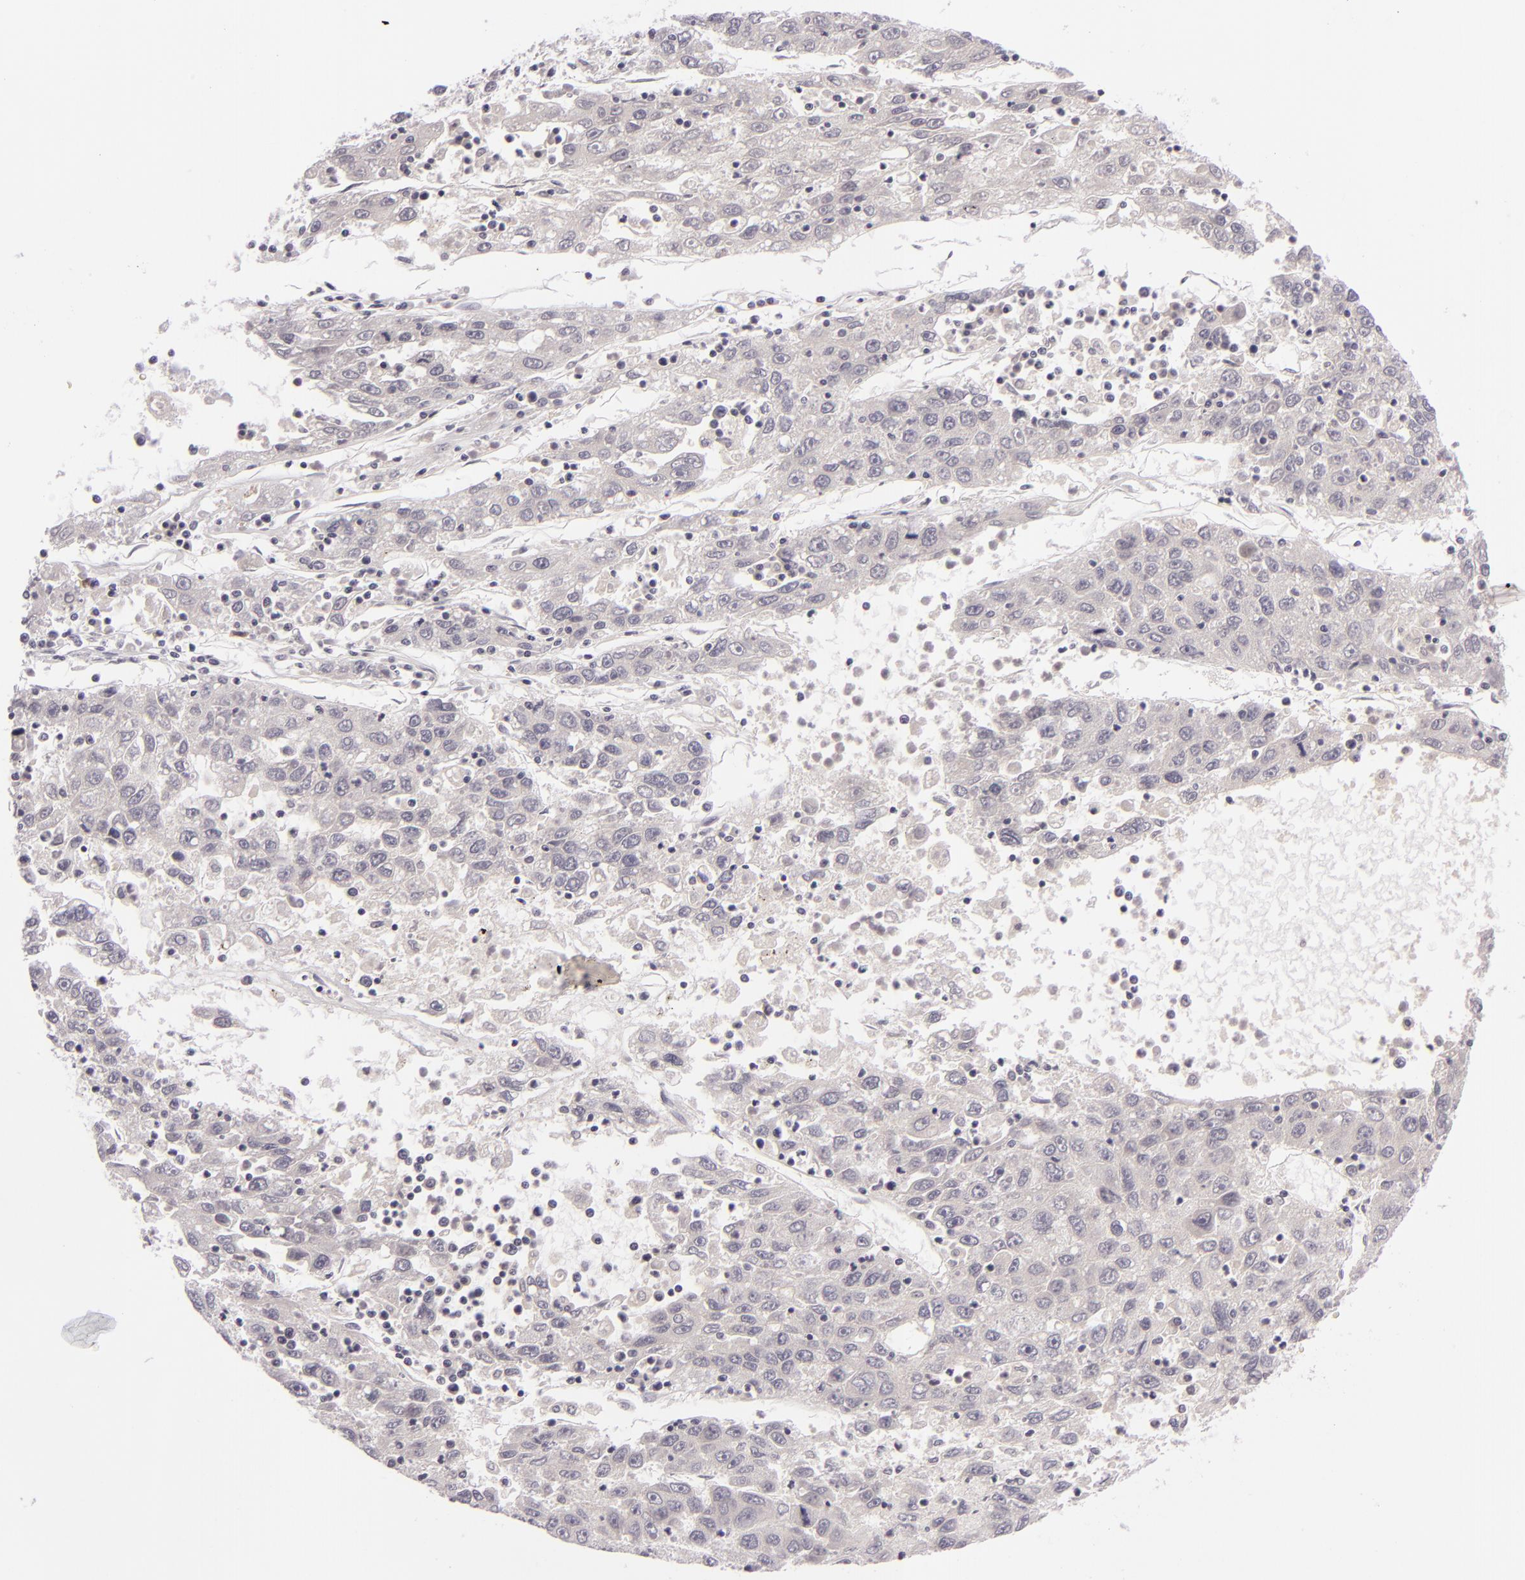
{"staining": {"intensity": "weak", "quantity": ">75%", "location": "cytoplasmic/membranous"}, "tissue": "liver cancer", "cell_type": "Tumor cells", "image_type": "cancer", "snomed": [{"axis": "morphology", "description": "Carcinoma, Hepatocellular, NOS"}, {"axis": "topography", "description": "Liver"}], "caption": "Liver hepatocellular carcinoma stained for a protein (brown) reveals weak cytoplasmic/membranous positive expression in about >75% of tumor cells.", "gene": "DAG1", "patient": {"sex": "male", "age": 49}}